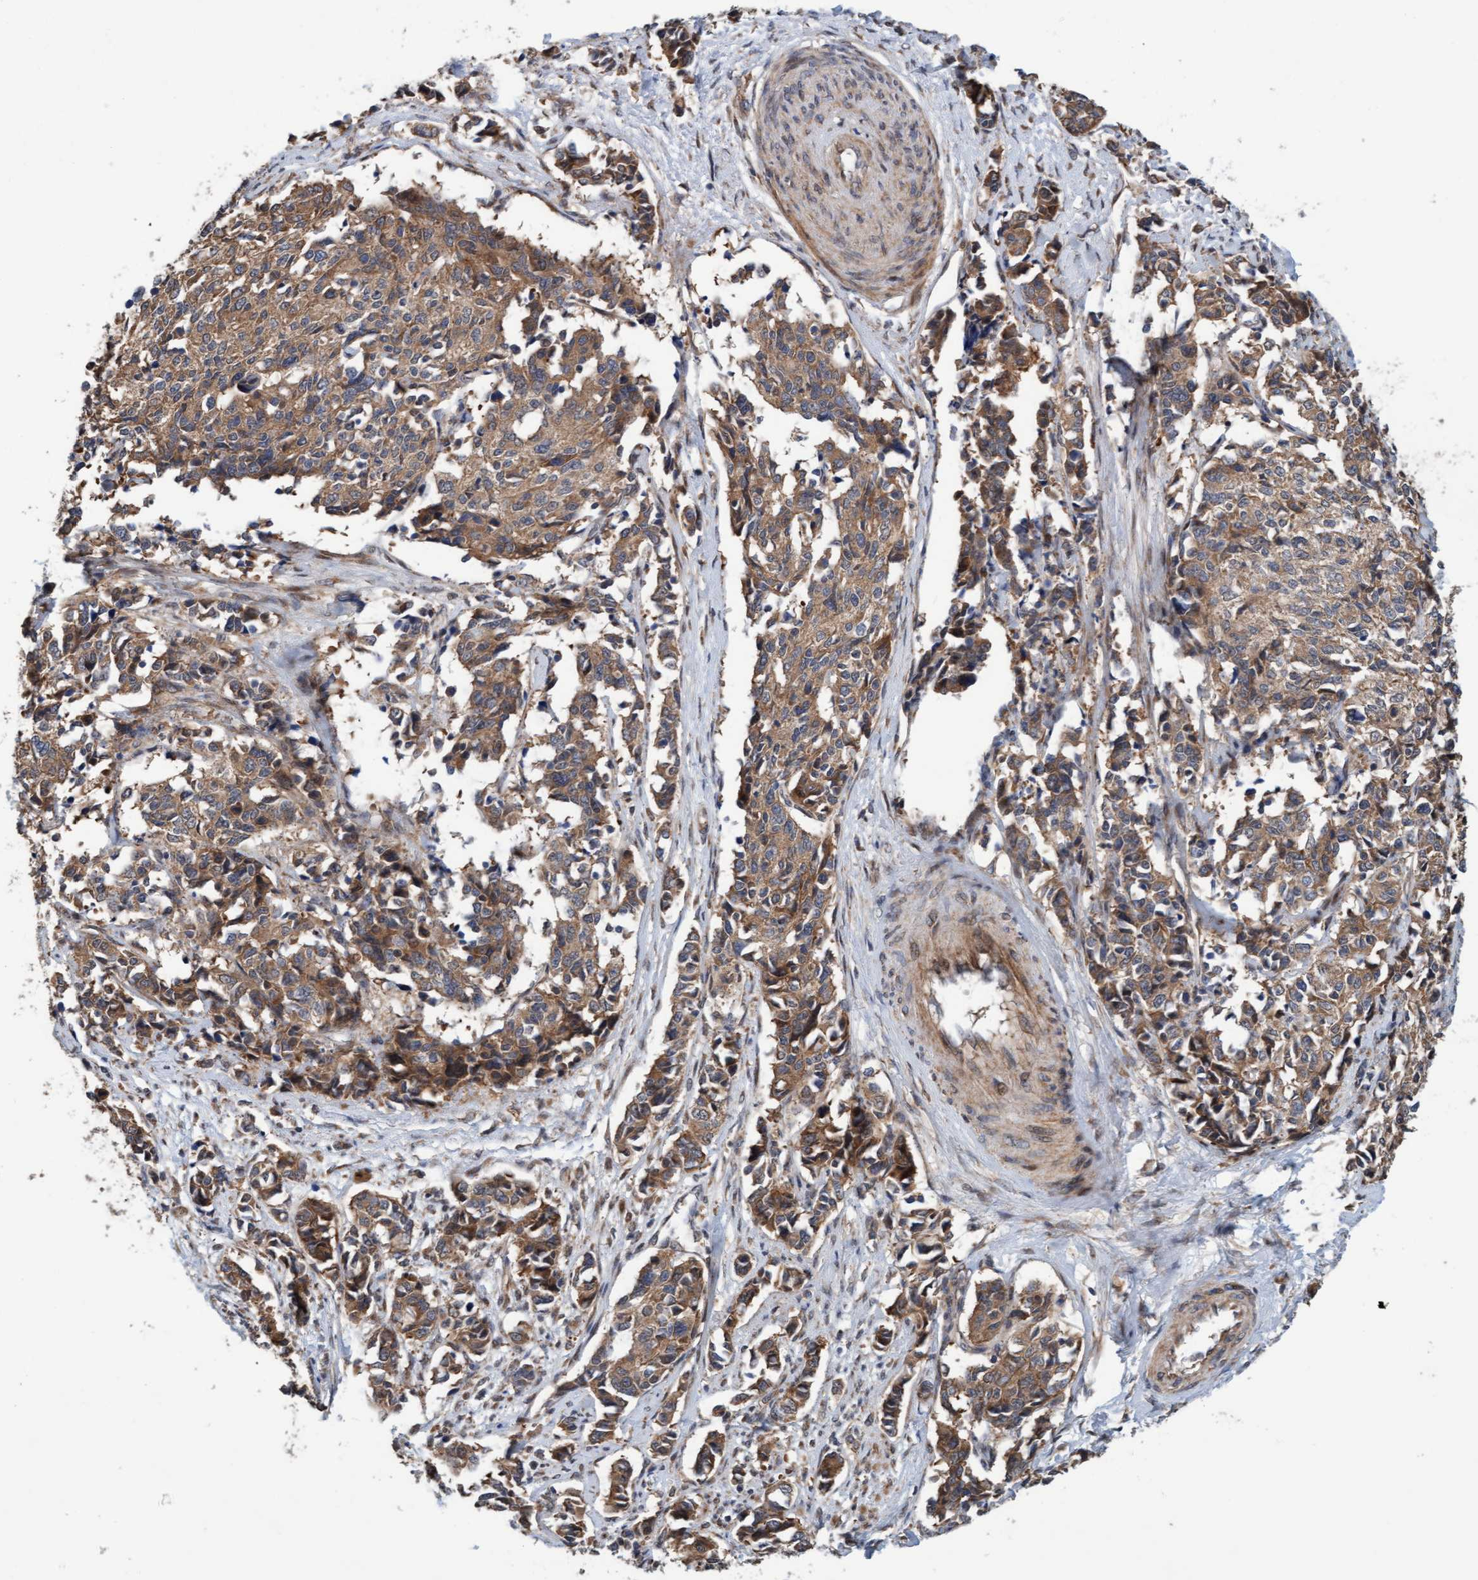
{"staining": {"intensity": "moderate", "quantity": ">75%", "location": "cytoplasmic/membranous"}, "tissue": "cervical cancer", "cell_type": "Tumor cells", "image_type": "cancer", "snomed": [{"axis": "morphology", "description": "Normal tissue, NOS"}, {"axis": "morphology", "description": "Squamous cell carcinoma, NOS"}, {"axis": "topography", "description": "Cervix"}], "caption": "The image exhibits immunohistochemical staining of cervical squamous cell carcinoma. There is moderate cytoplasmic/membranous staining is seen in approximately >75% of tumor cells.", "gene": "MLXIP", "patient": {"sex": "female", "age": 35}}